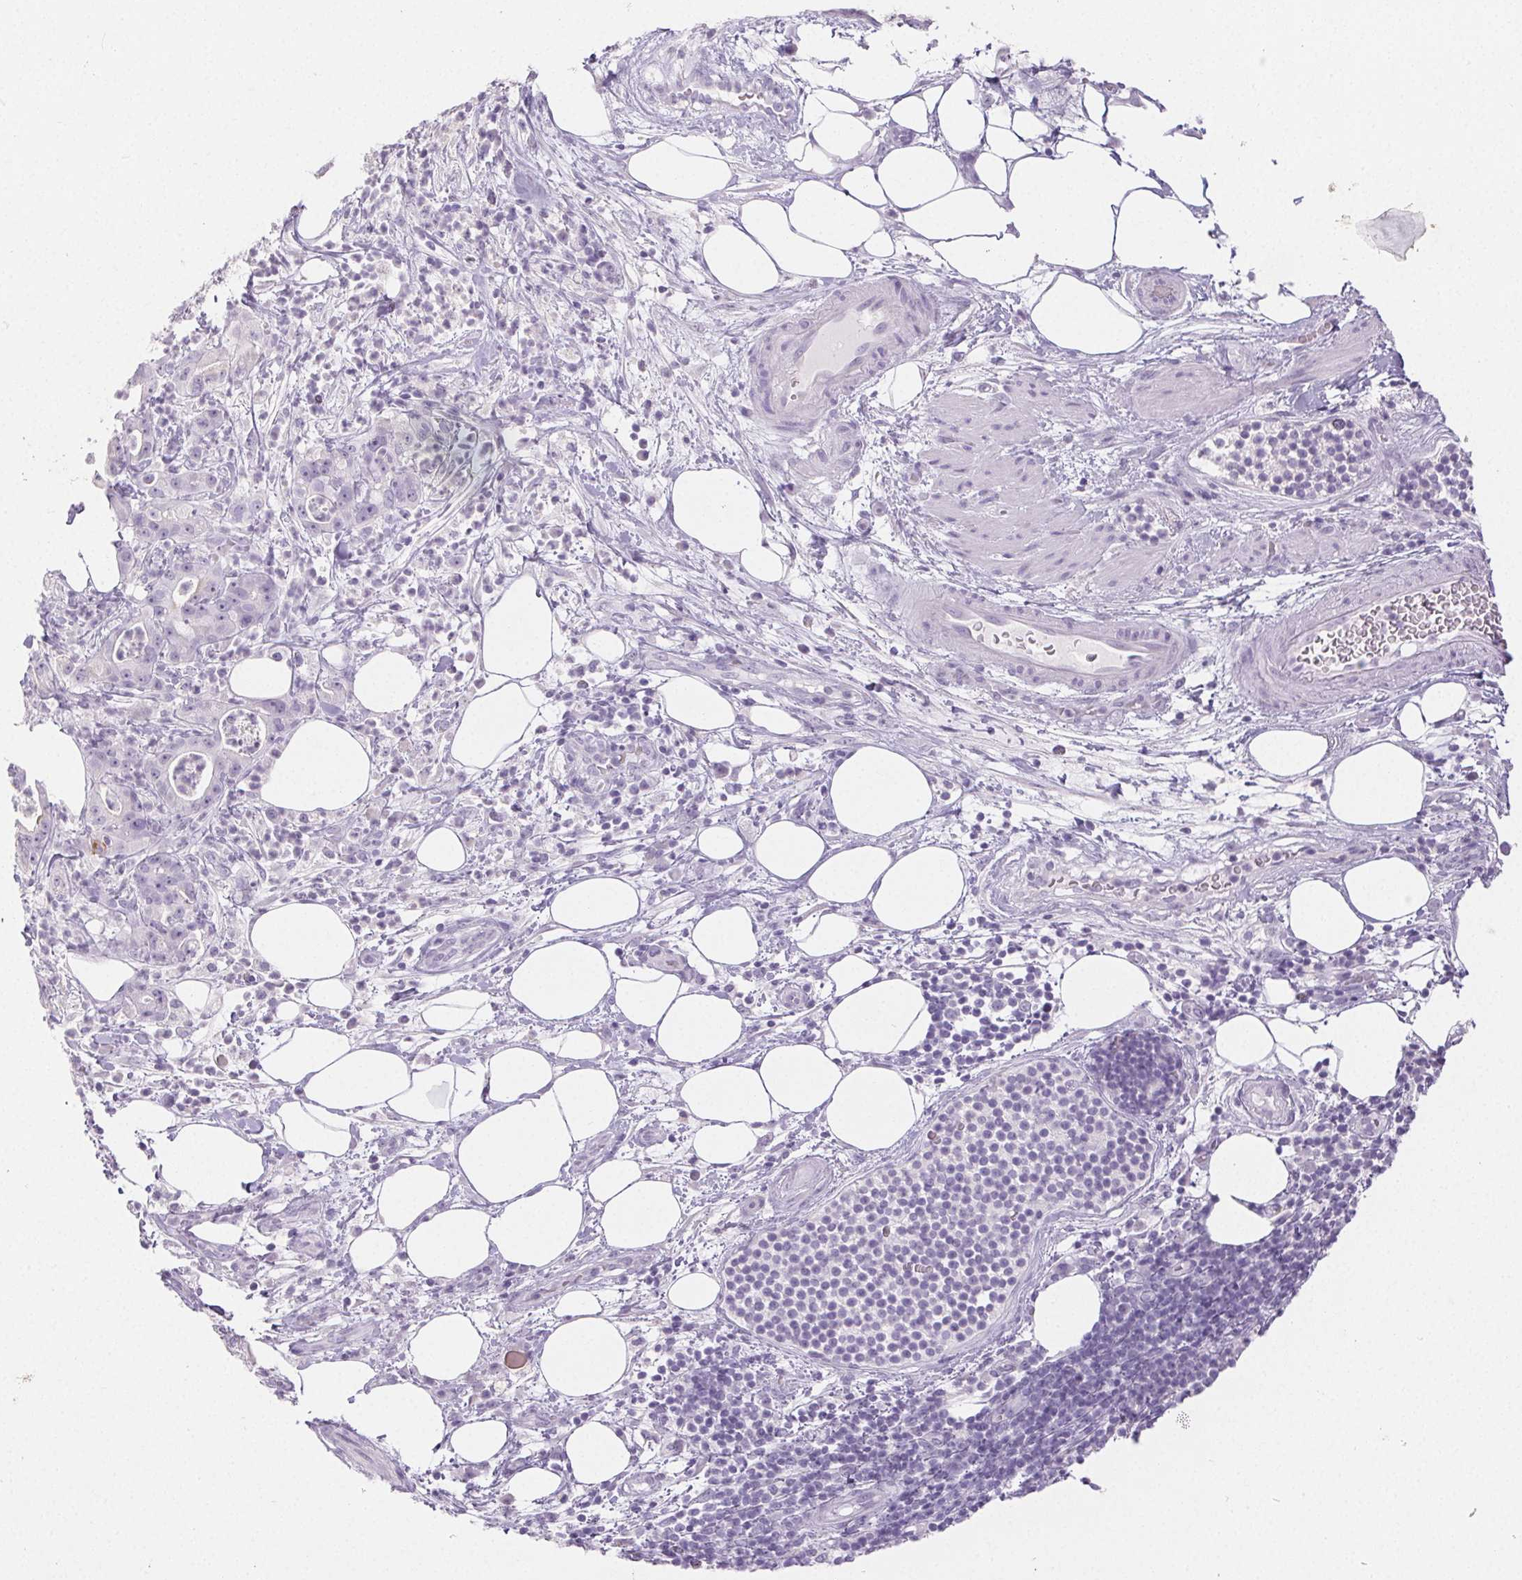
{"staining": {"intensity": "negative", "quantity": "none", "location": "none"}, "tissue": "pancreatic cancer", "cell_type": "Tumor cells", "image_type": "cancer", "snomed": [{"axis": "morphology", "description": "Adenocarcinoma, NOS"}, {"axis": "topography", "description": "Pancreas"}], "caption": "Tumor cells show no significant protein positivity in pancreatic cancer (adenocarcinoma).", "gene": "PI3", "patient": {"sex": "male", "age": 71}}